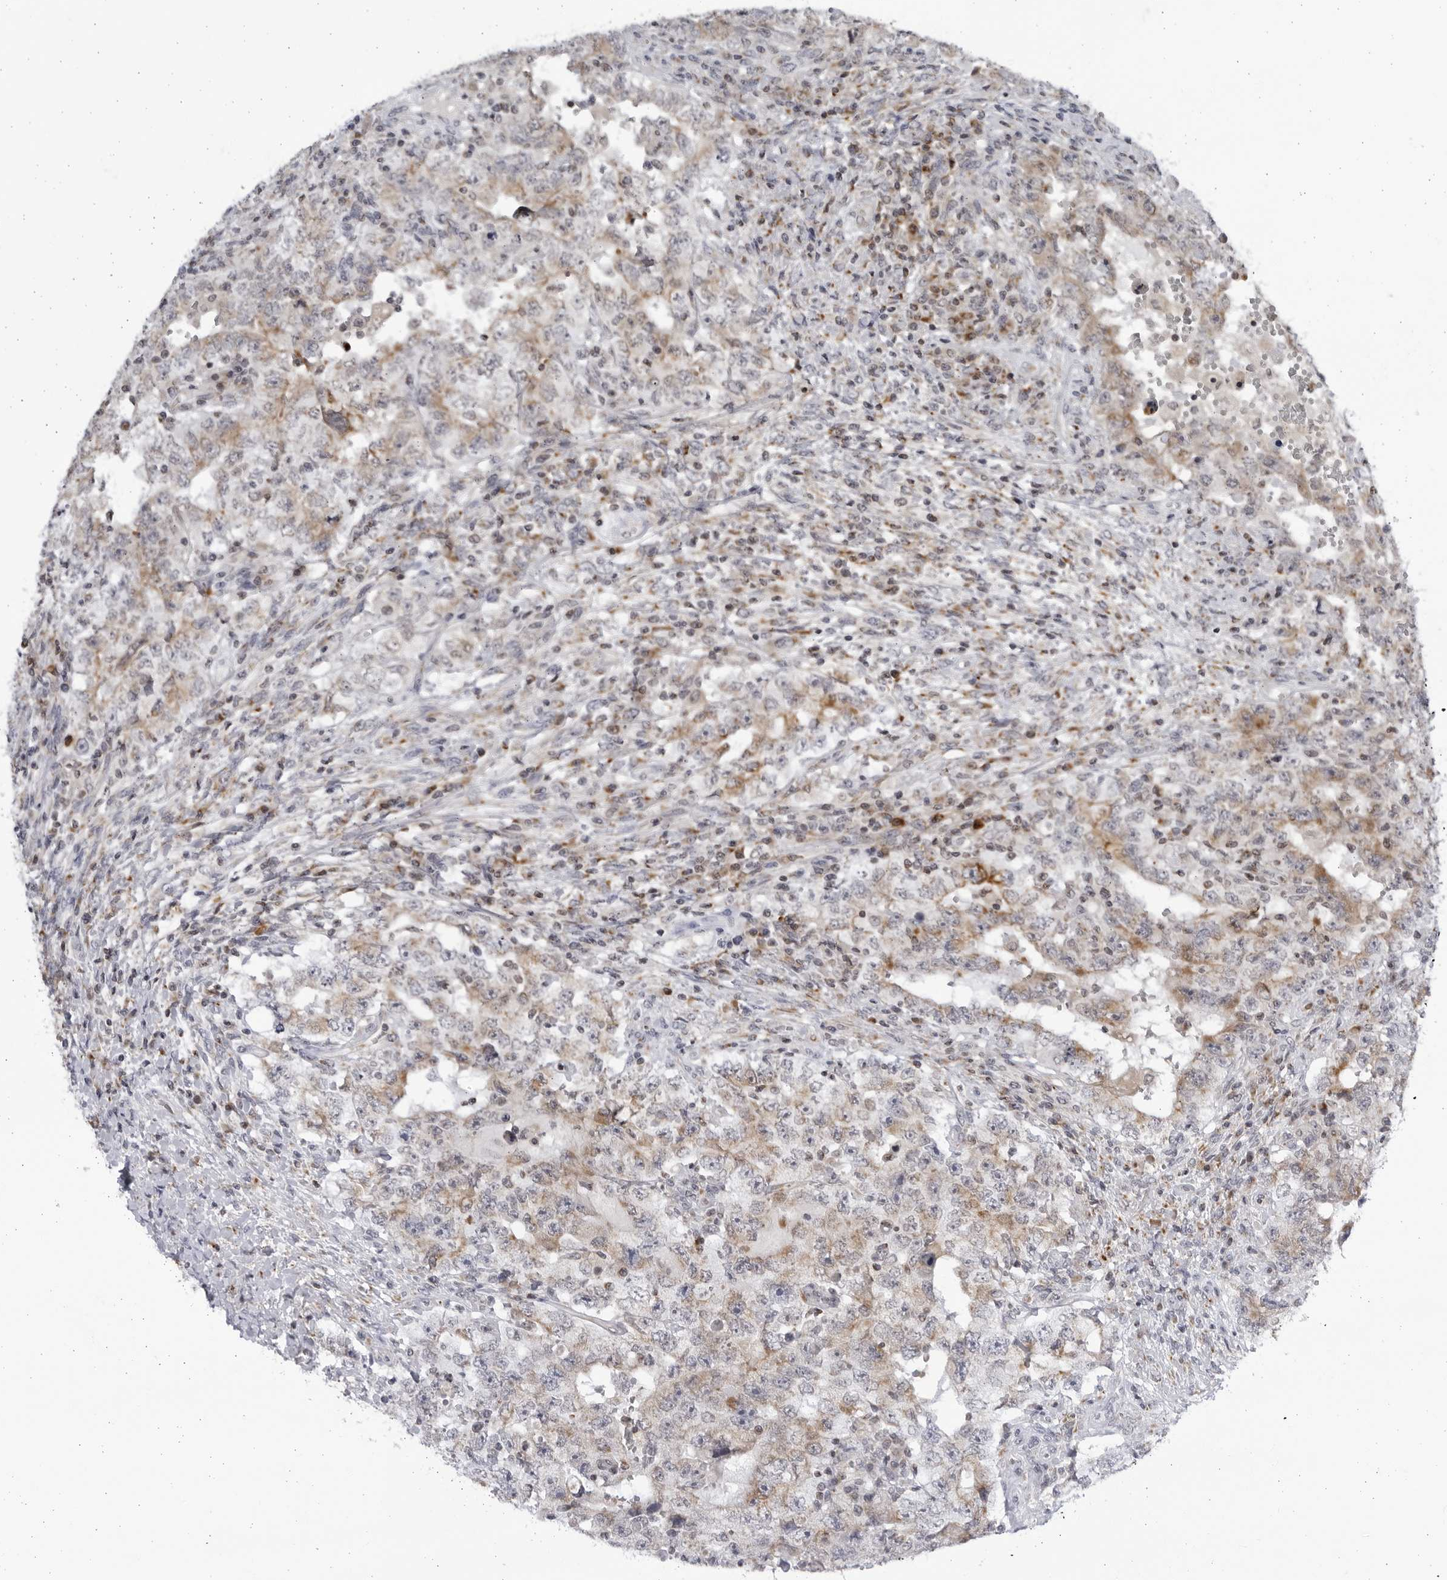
{"staining": {"intensity": "moderate", "quantity": "25%-75%", "location": "cytoplasmic/membranous"}, "tissue": "testis cancer", "cell_type": "Tumor cells", "image_type": "cancer", "snomed": [{"axis": "morphology", "description": "Carcinoma, Embryonal, NOS"}, {"axis": "topography", "description": "Testis"}], "caption": "Human embryonal carcinoma (testis) stained with a brown dye displays moderate cytoplasmic/membranous positive expression in approximately 25%-75% of tumor cells.", "gene": "SLC25A22", "patient": {"sex": "male", "age": 26}}